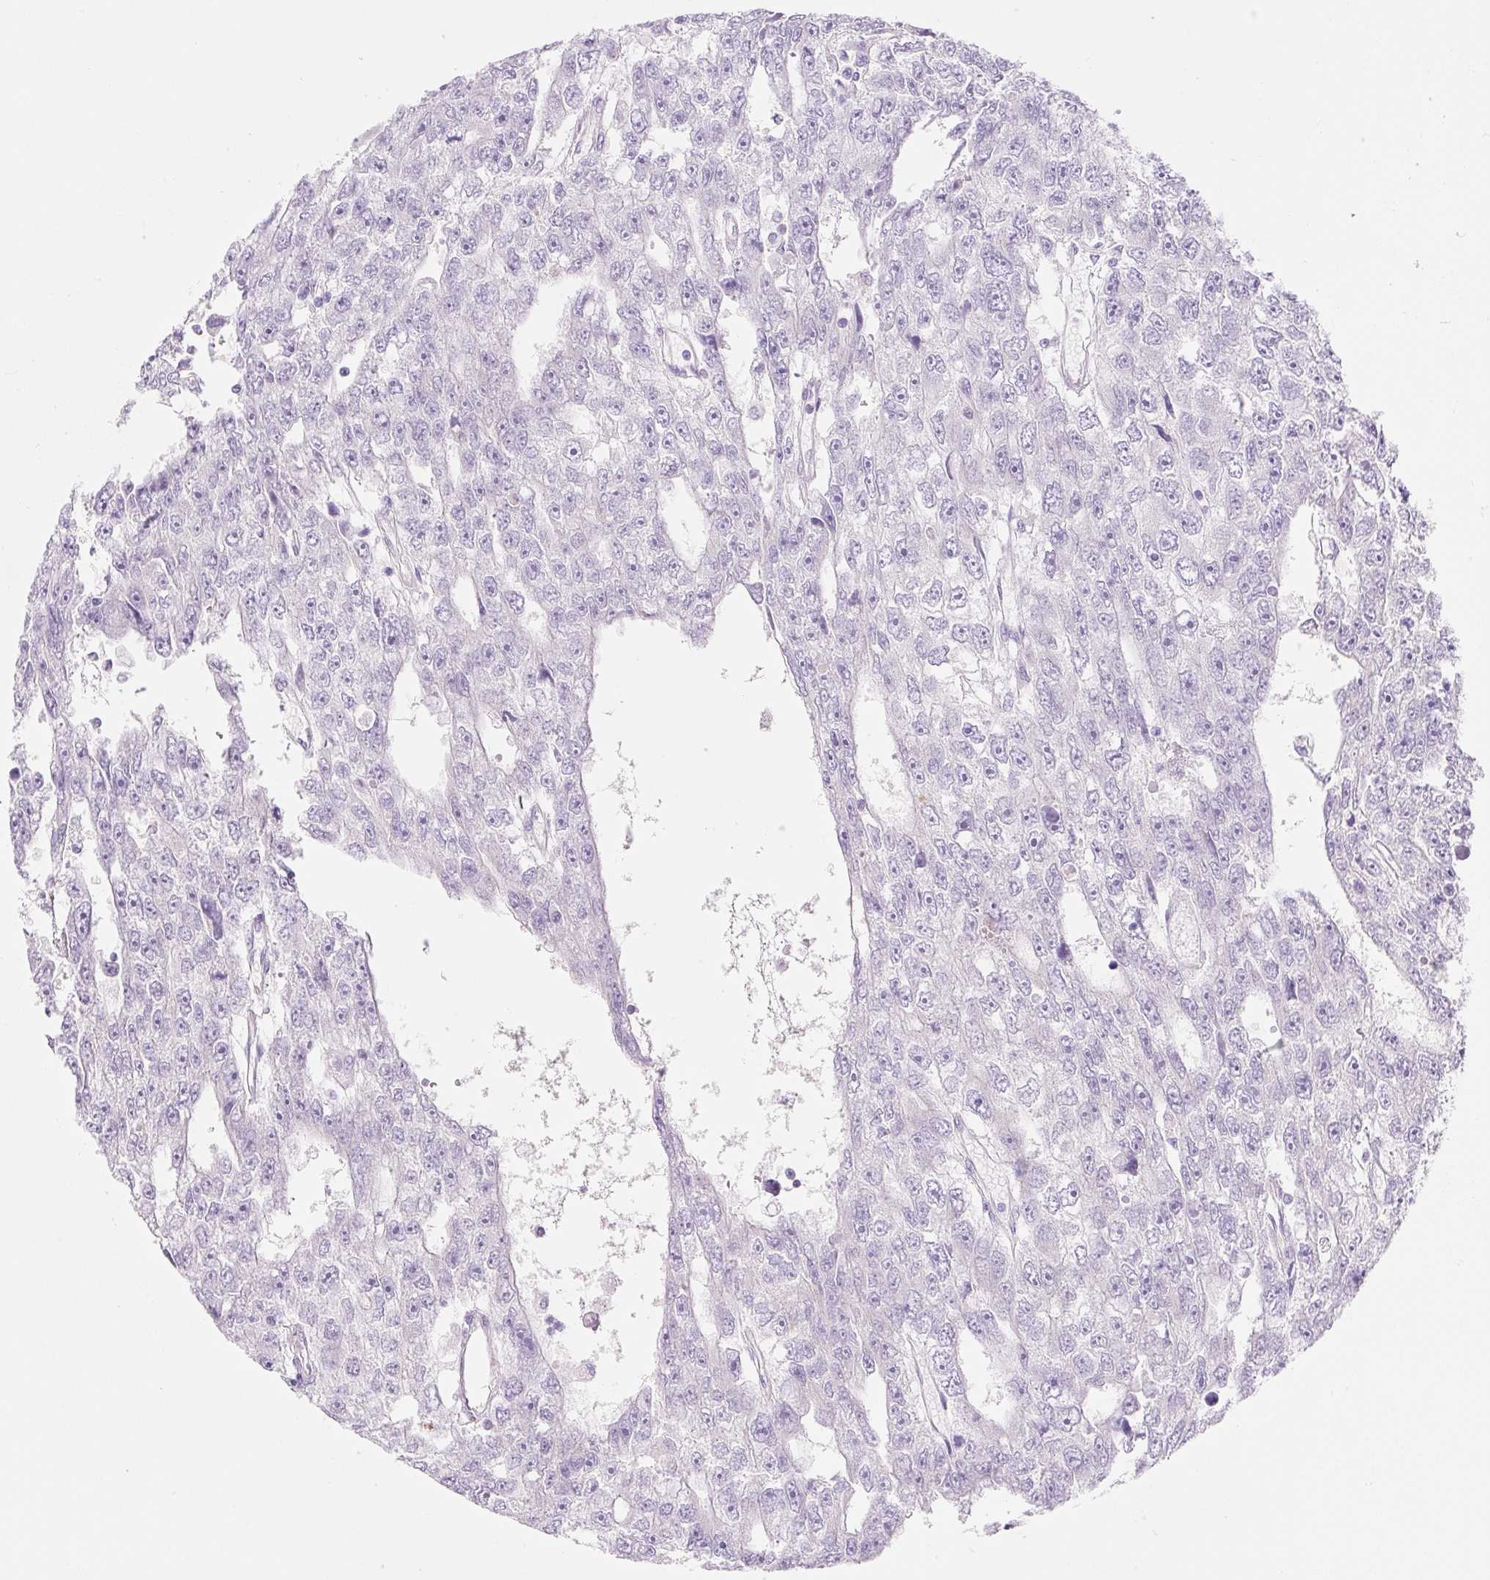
{"staining": {"intensity": "negative", "quantity": "none", "location": "none"}, "tissue": "testis cancer", "cell_type": "Tumor cells", "image_type": "cancer", "snomed": [{"axis": "morphology", "description": "Carcinoma, Embryonal, NOS"}, {"axis": "topography", "description": "Testis"}], "caption": "A photomicrograph of human embryonal carcinoma (testis) is negative for staining in tumor cells. The staining was performed using DAB (3,3'-diaminobenzidine) to visualize the protein expression in brown, while the nuclei were stained in blue with hematoxylin (Magnification: 20x).", "gene": "FOCAD", "patient": {"sex": "male", "age": 20}}